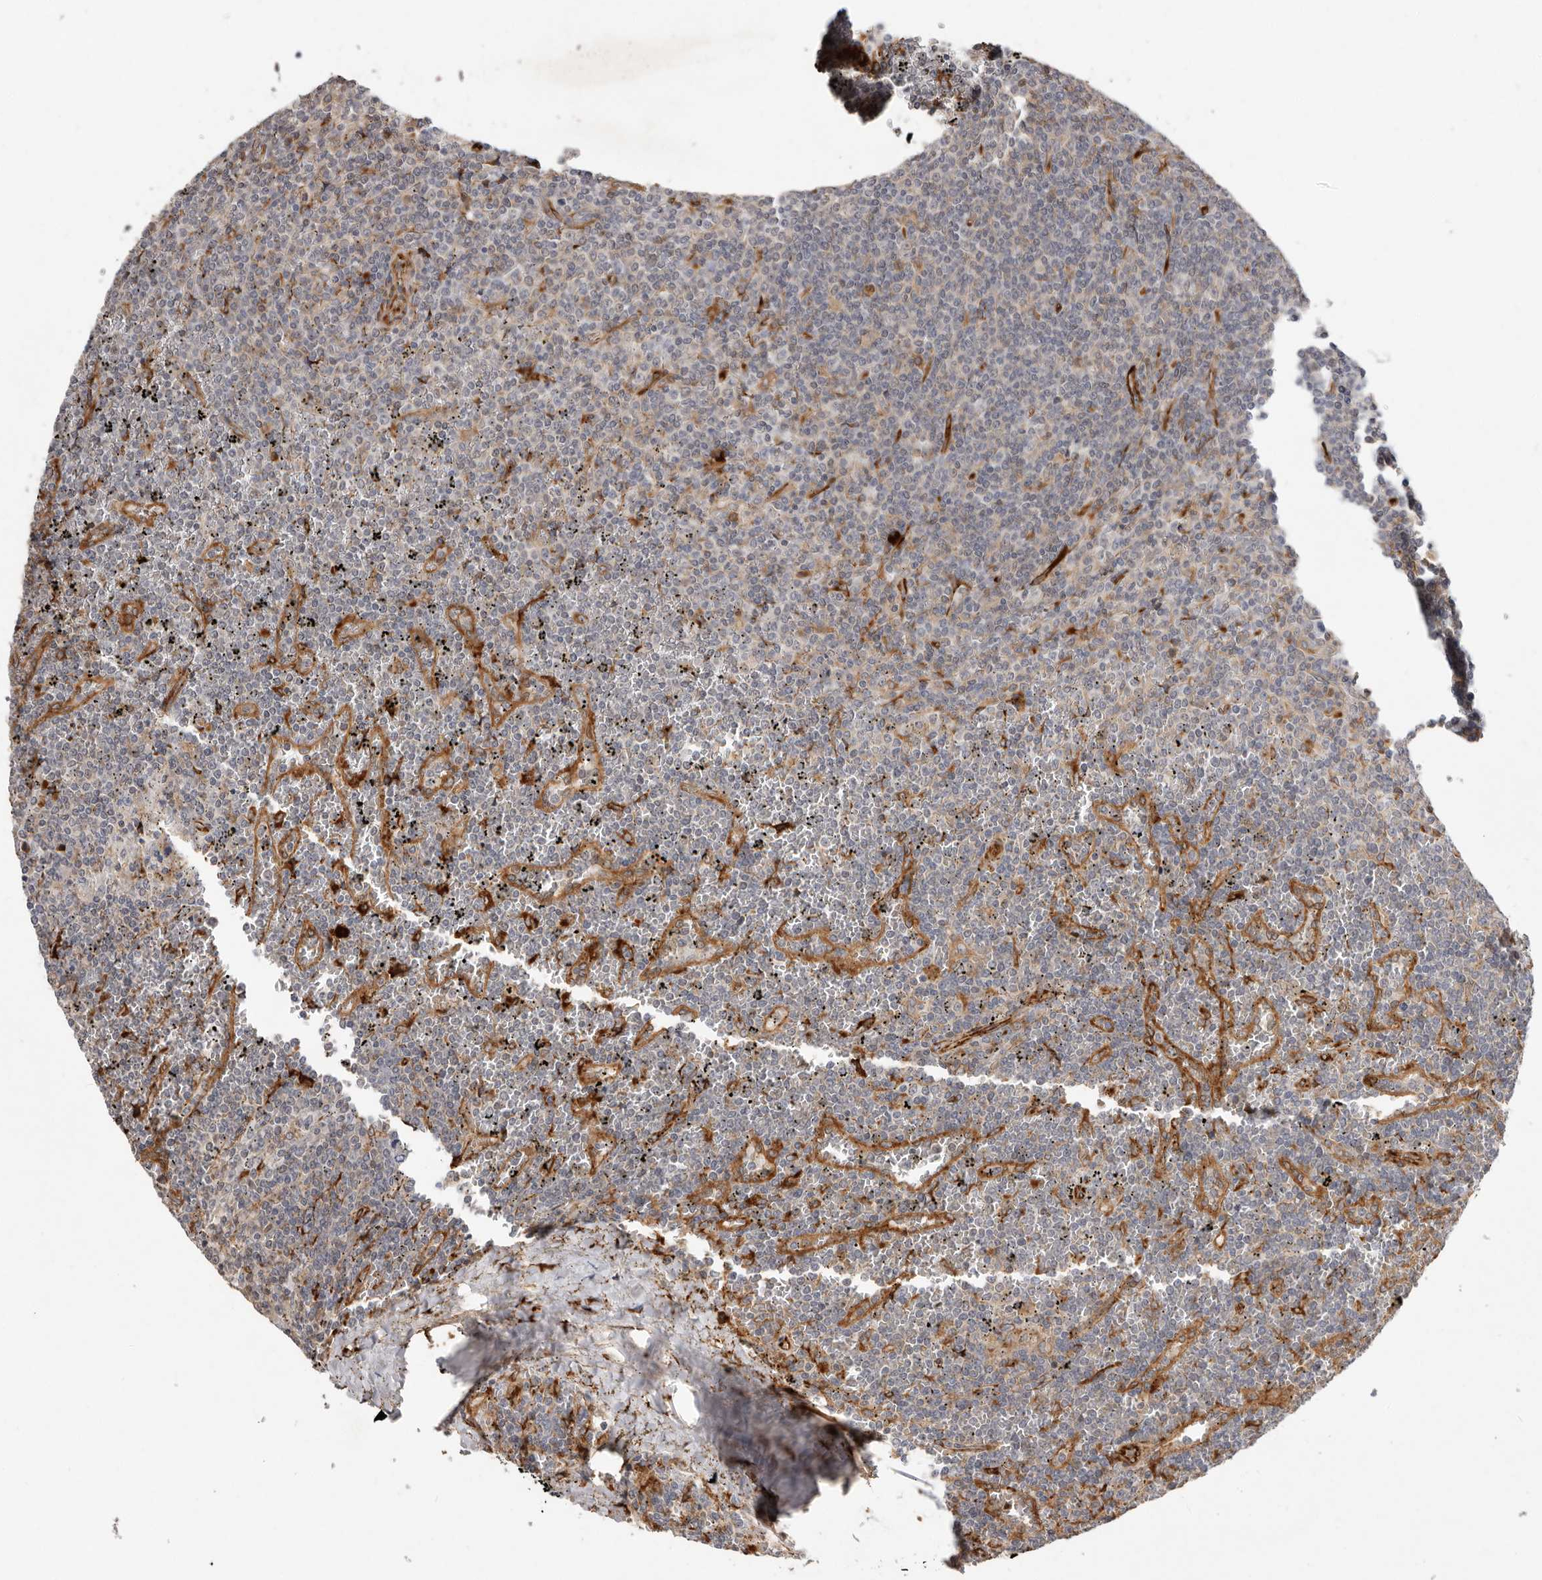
{"staining": {"intensity": "negative", "quantity": "none", "location": "none"}, "tissue": "lymphoma", "cell_type": "Tumor cells", "image_type": "cancer", "snomed": [{"axis": "morphology", "description": "Malignant lymphoma, non-Hodgkin's type, Low grade"}, {"axis": "topography", "description": "Spleen"}], "caption": "Tumor cells are negative for protein expression in human low-grade malignant lymphoma, non-Hodgkin's type. (DAB IHC, high magnification).", "gene": "WDTC1", "patient": {"sex": "female", "age": 19}}